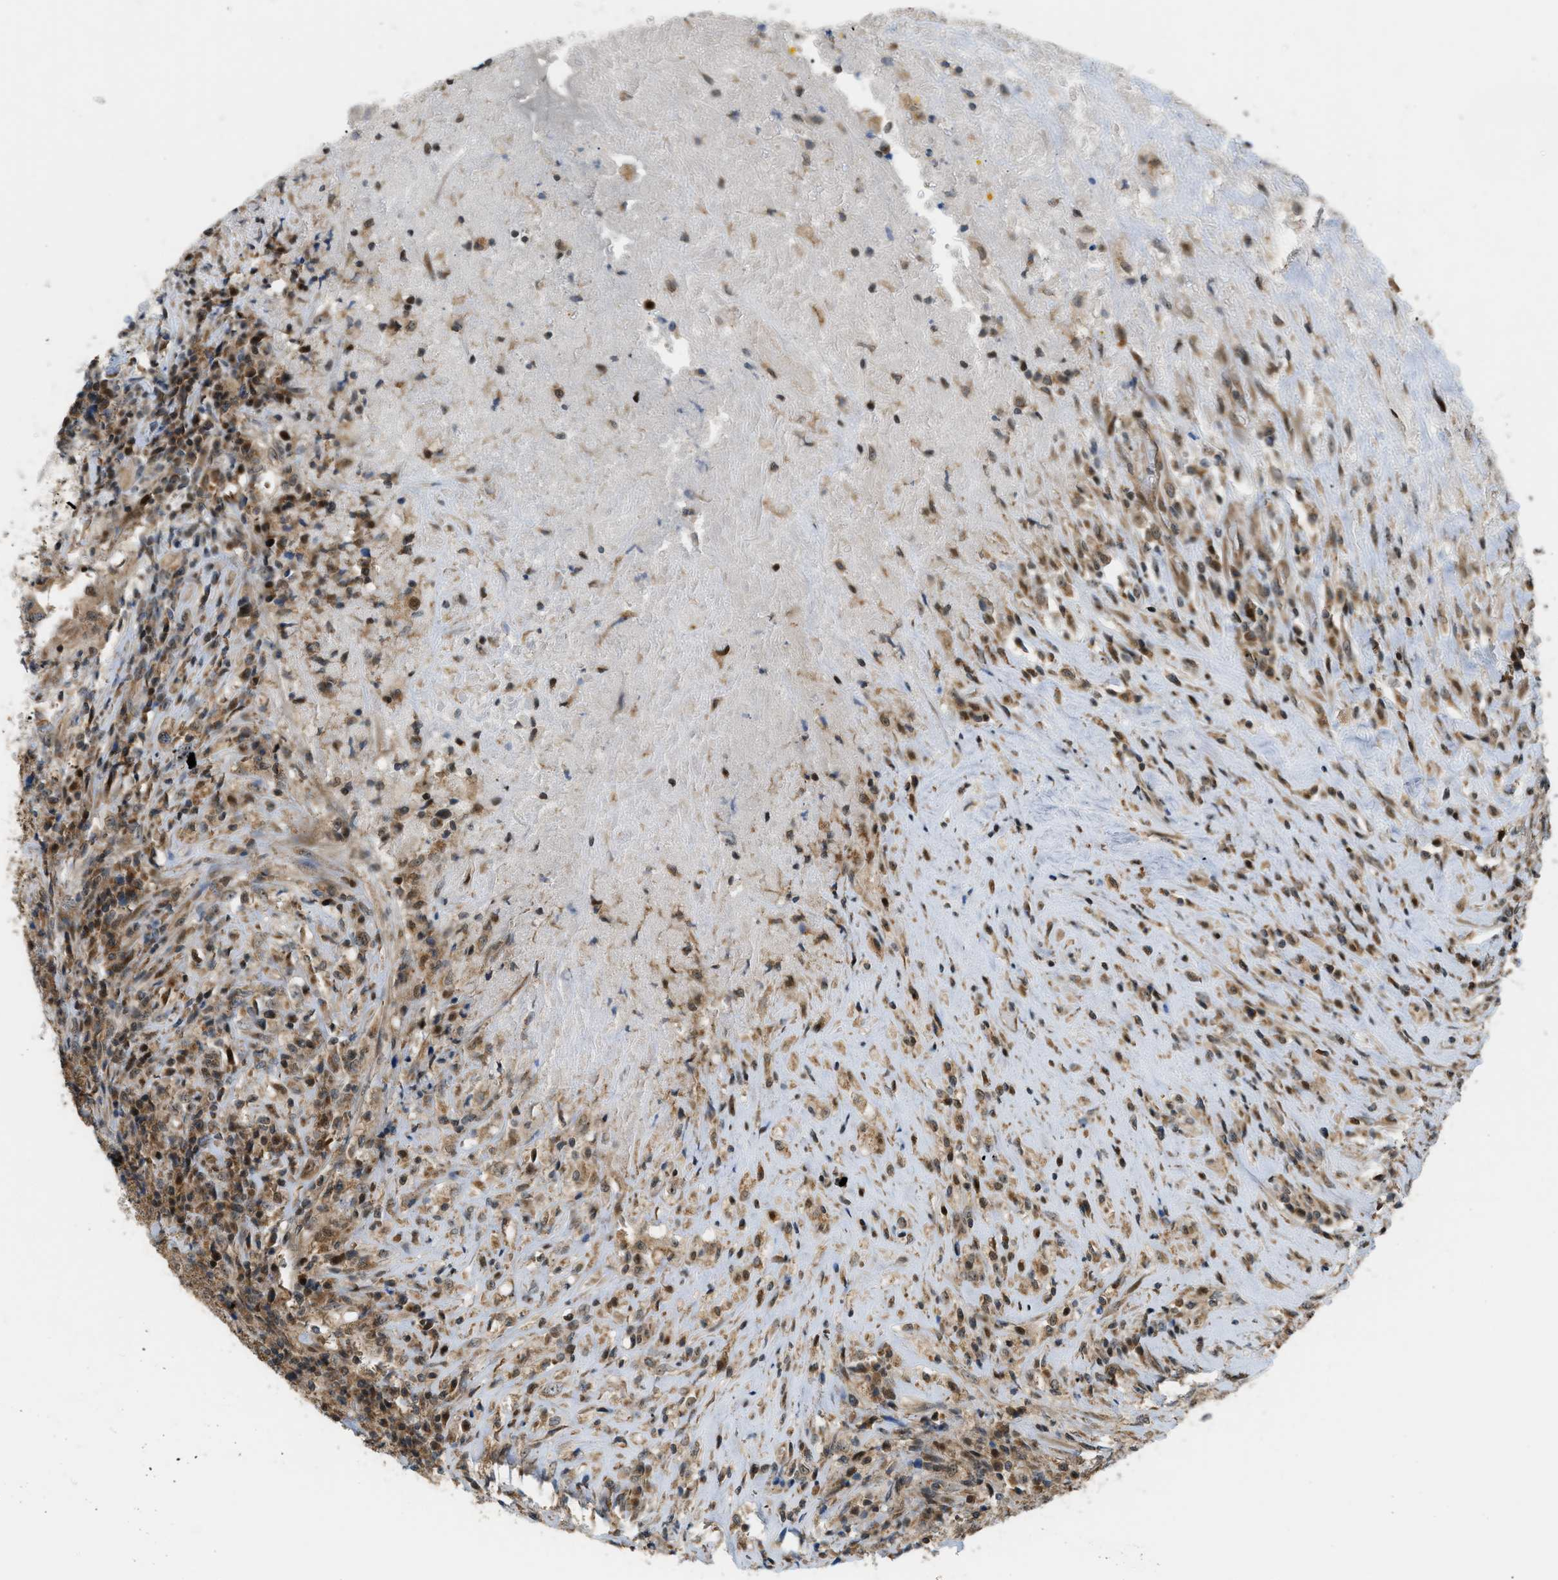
{"staining": {"intensity": "moderate", "quantity": ">75%", "location": "cytoplasmic/membranous,nuclear"}, "tissue": "testis cancer", "cell_type": "Tumor cells", "image_type": "cancer", "snomed": [{"axis": "morphology", "description": "Necrosis, NOS"}, {"axis": "morphology", "description": "Carcinoma, Embryonal, NOS"}, {"axis": "topography", "description": "Testis"}], "caption": "Brown immunohistochemical staining in human testis cancer displays moderate cytoplasmic/membranous and nuclear staining in about >75% of tumor cells.", "gene": "CCDC186", "patient": {"sex": "male", "age": 19}}